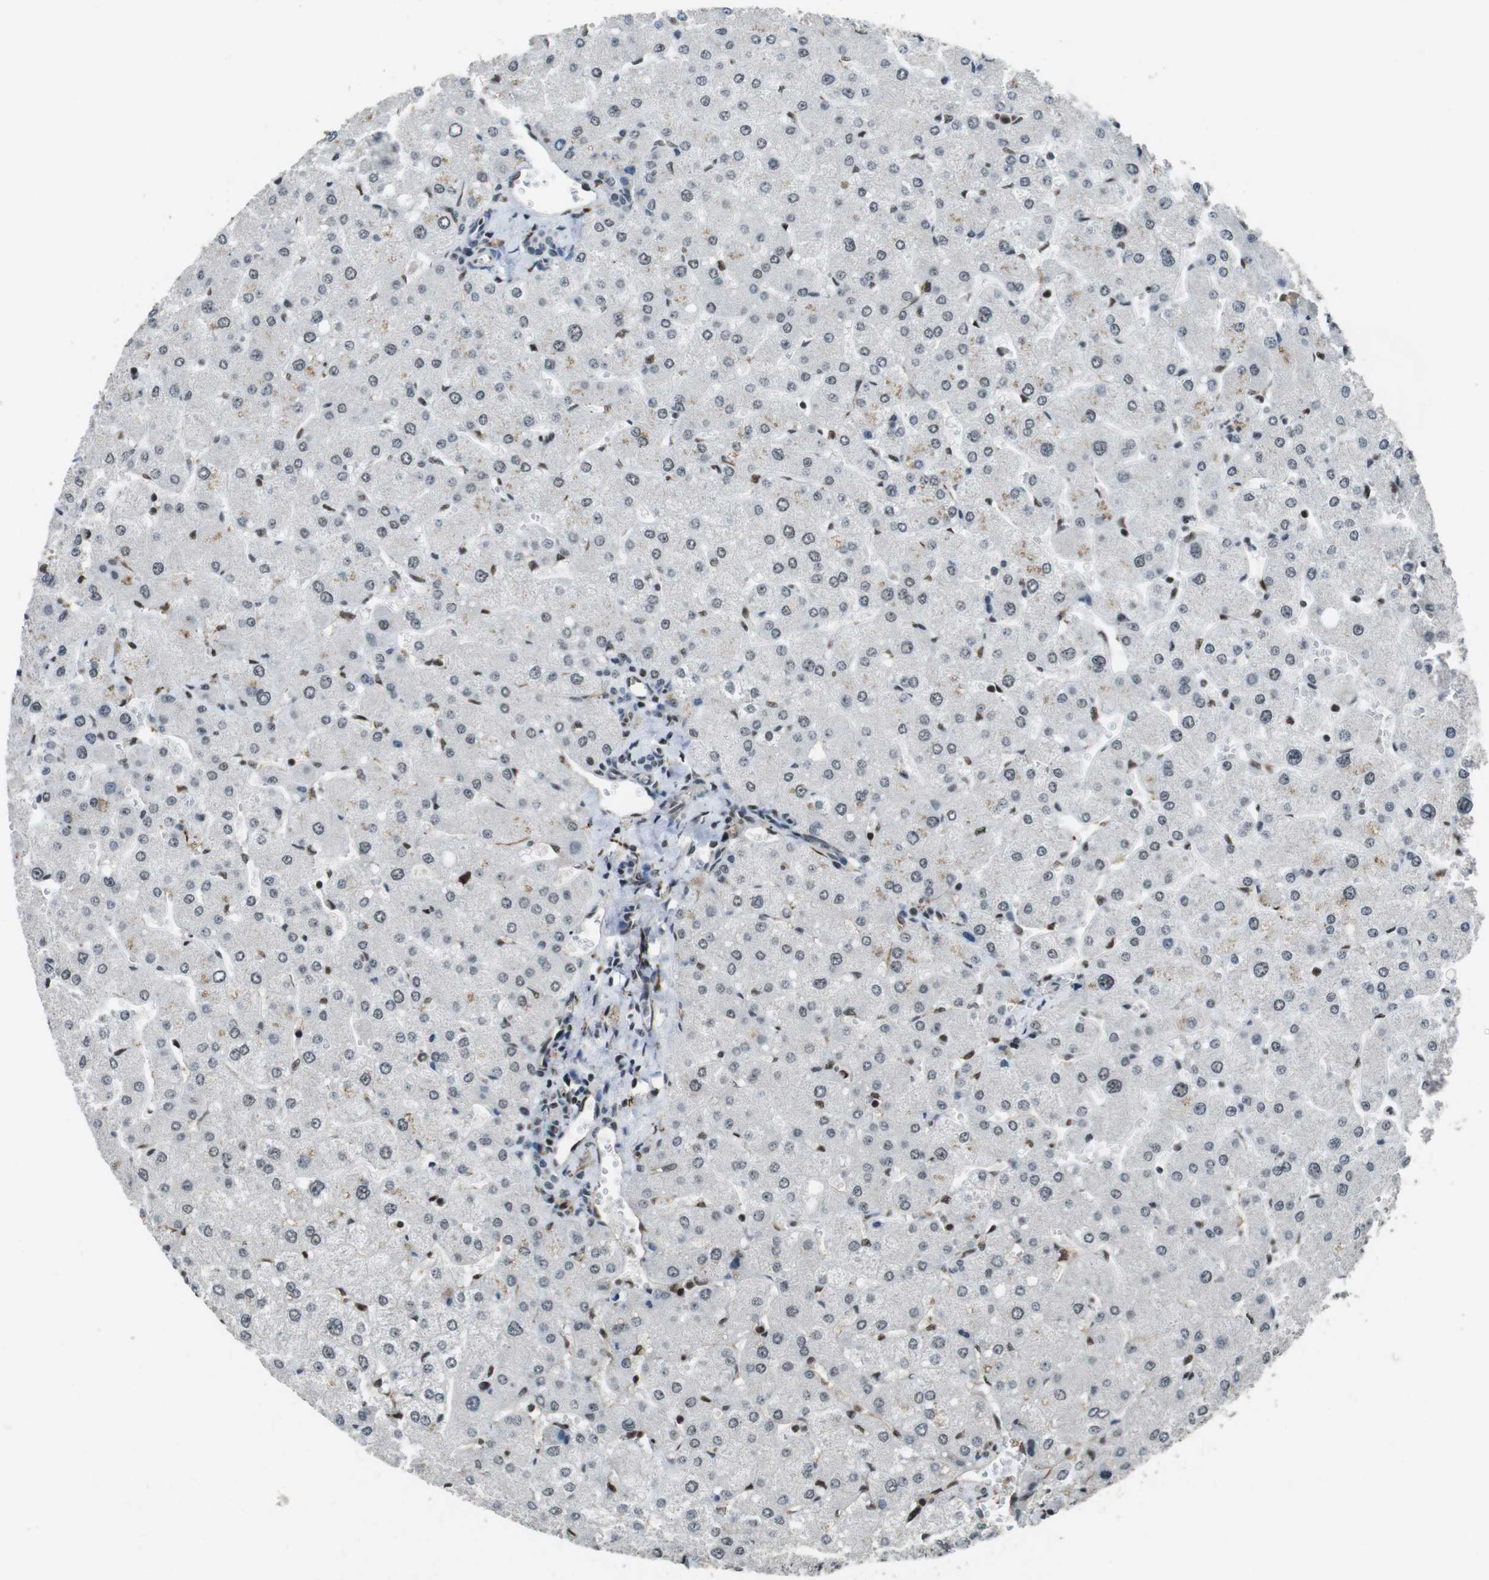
{"staining": {"intensity": "weak", "quantity": "<25%", "location": "nuclear"}, "tissue": "liver", "cell_type": "Cholangiocytes", "image_type": "normal", "snomed": [{"axis": "morphology", "description": "Normal tissue, NOS"}, {"axis": "topography", "description": "Liver"}], "caption": "Immunohistochemical staining of unremarkable human liver demonstrates no significant staining in cholangiocytes. (DAB (3,3'-diaminobenzidine) IHC, high magnification).", "gene": "CSNK2B", "patient": {"sex": "male", "age": 55}}